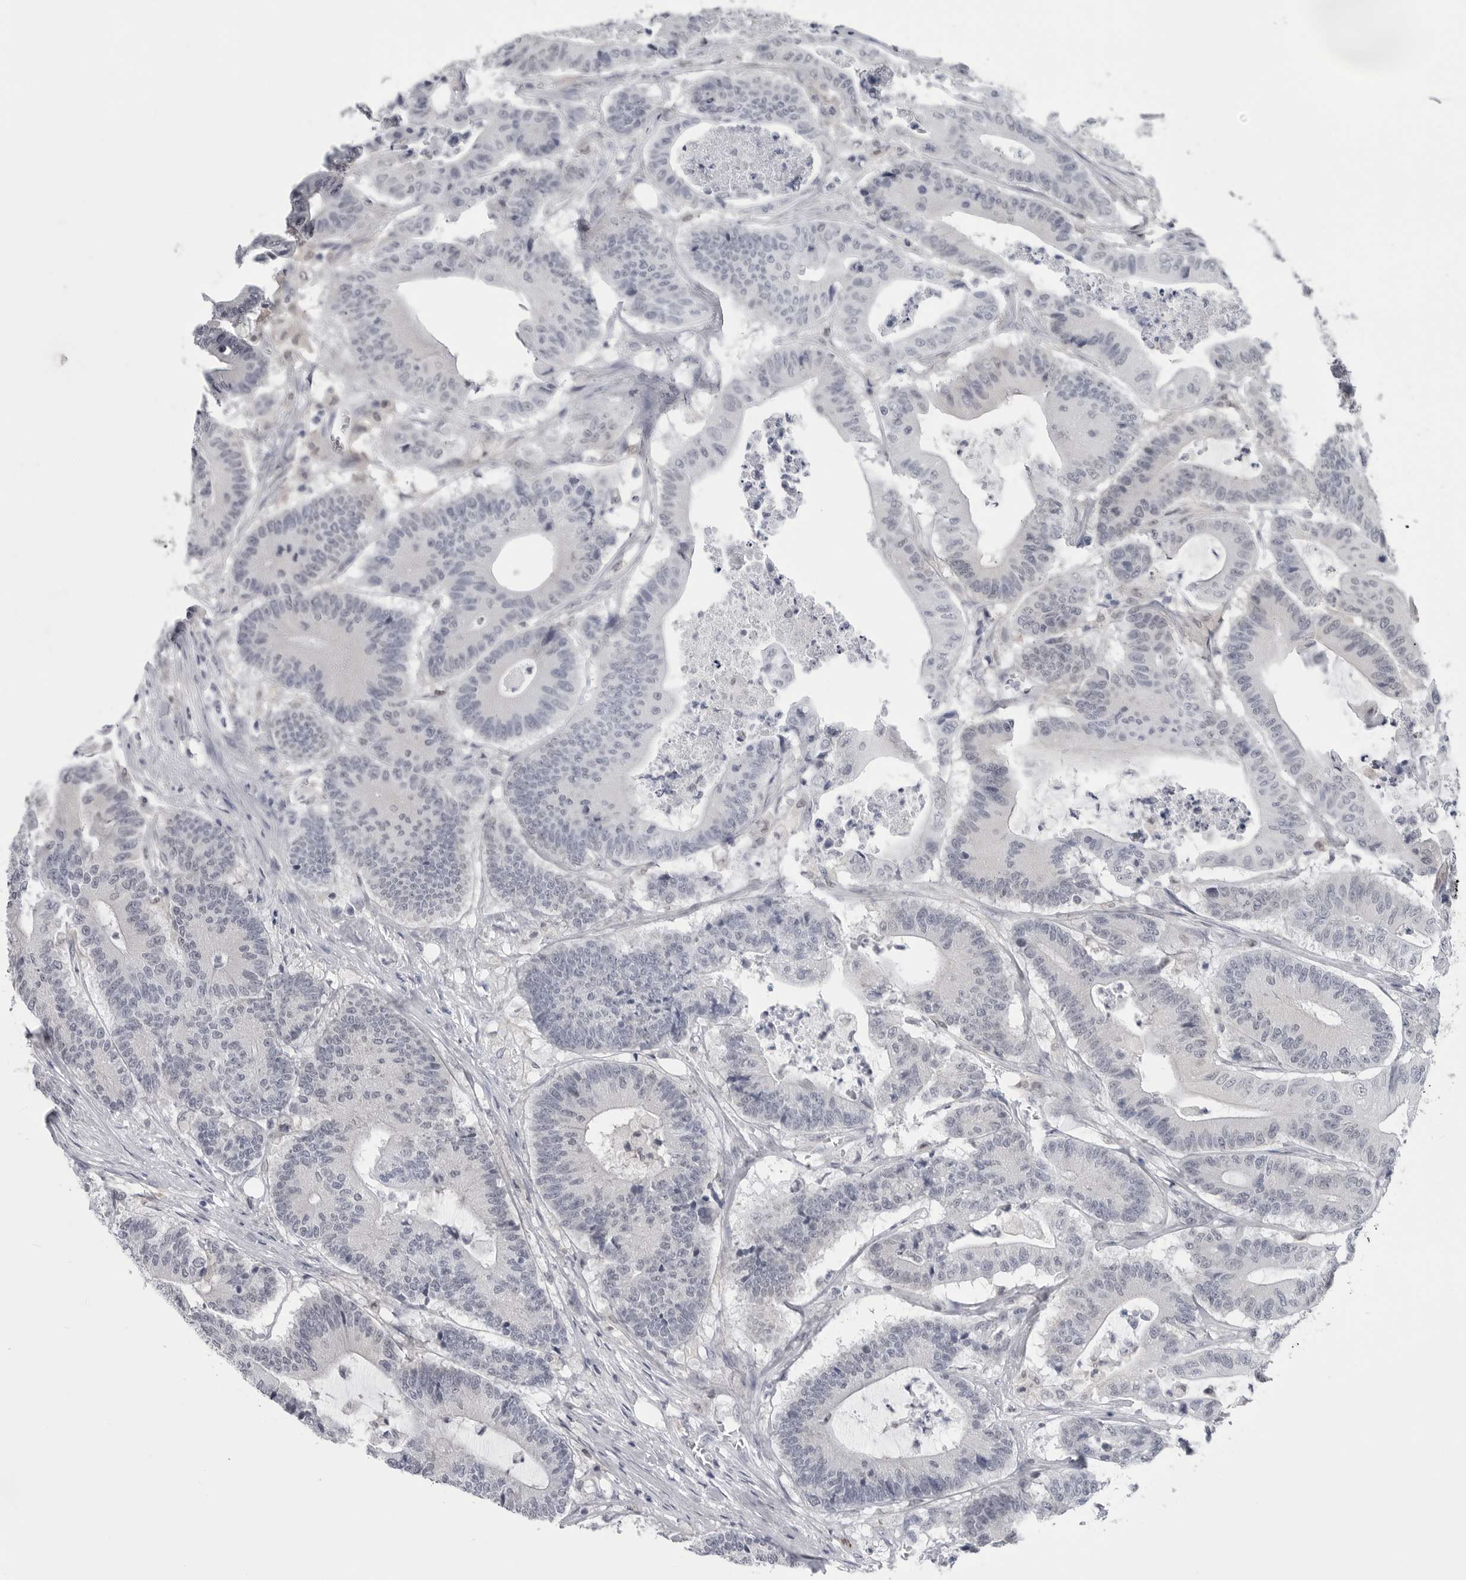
{"staining": {"intensity": "negative", "quantity": "none", "location": "none"}, "tissue": "colorectal cancer", "cell_type": "Tumor cells", "image_type": "cancer", "snomed": [{"axis": "morphology", "description": "Adenocarcinoma, NOS"}, {"axis": "topography", "description": "Colon"}], "caption": "A high-resolution image shows IHC staining of adenocarcinoma (colorectal), which shows no significant staining in tumor cells.", "gene": "PNPO", "patient": {"sex": "female", "age": 84}}